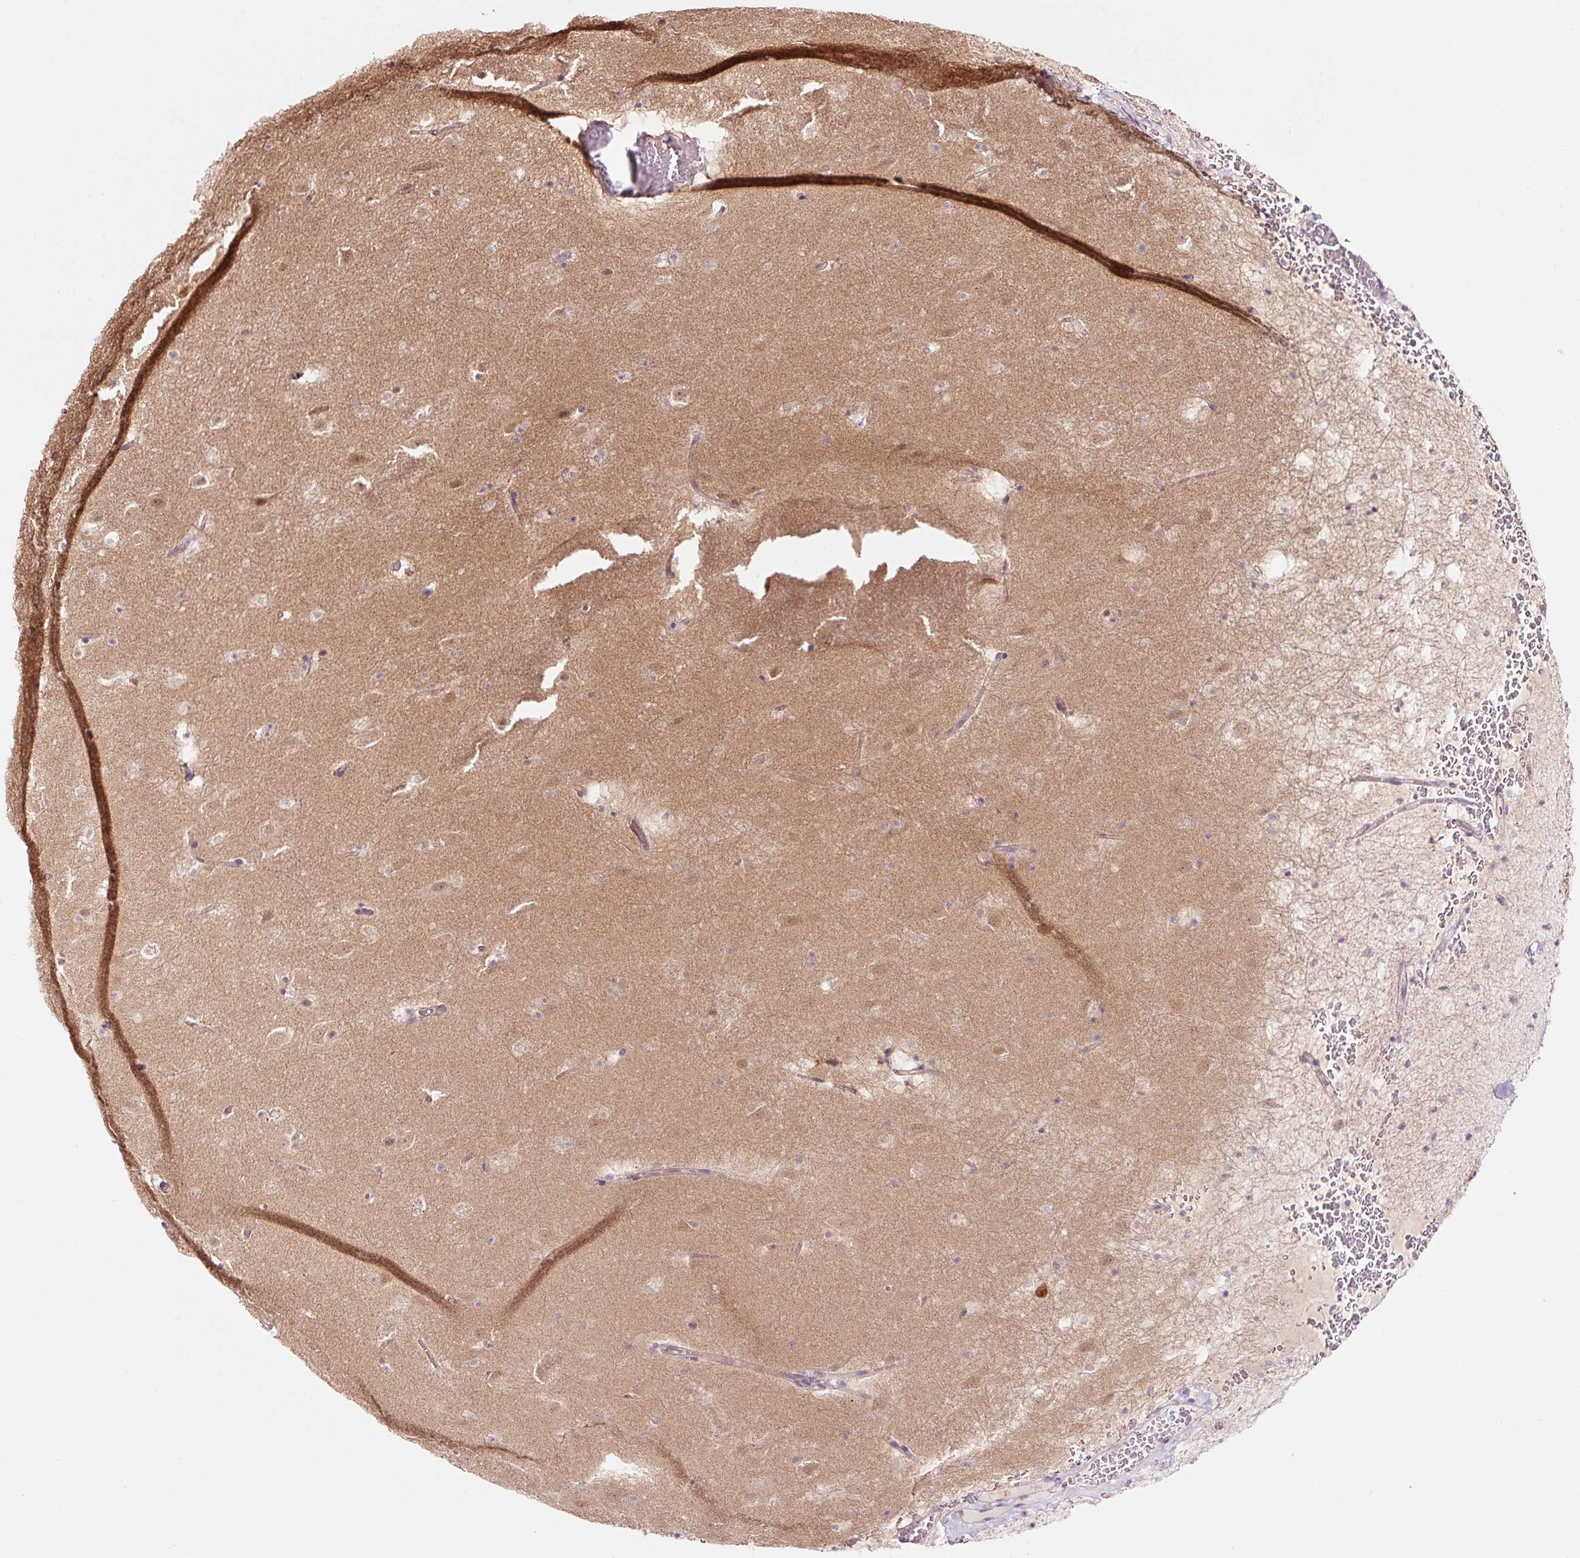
{"staining": {"intensity": "weak", "quantity": "<25%", "location": "nuclear"}, "tissue": "caudate", "cell_type": "Glial cells", "image_type": "normal", "snomed": [{"axis": "morphology", "description": "Normal tissue, NOS"}, {"axis": "topography", "description": "Lateral ventricle wall"}], "caption": "Immunohistochemistry micrograph of normal caudate stained for a protein (brown), which displays no expression in glial cells.", "gene": "FBXL14", "patient": {"sex": "male", "age": 37}}